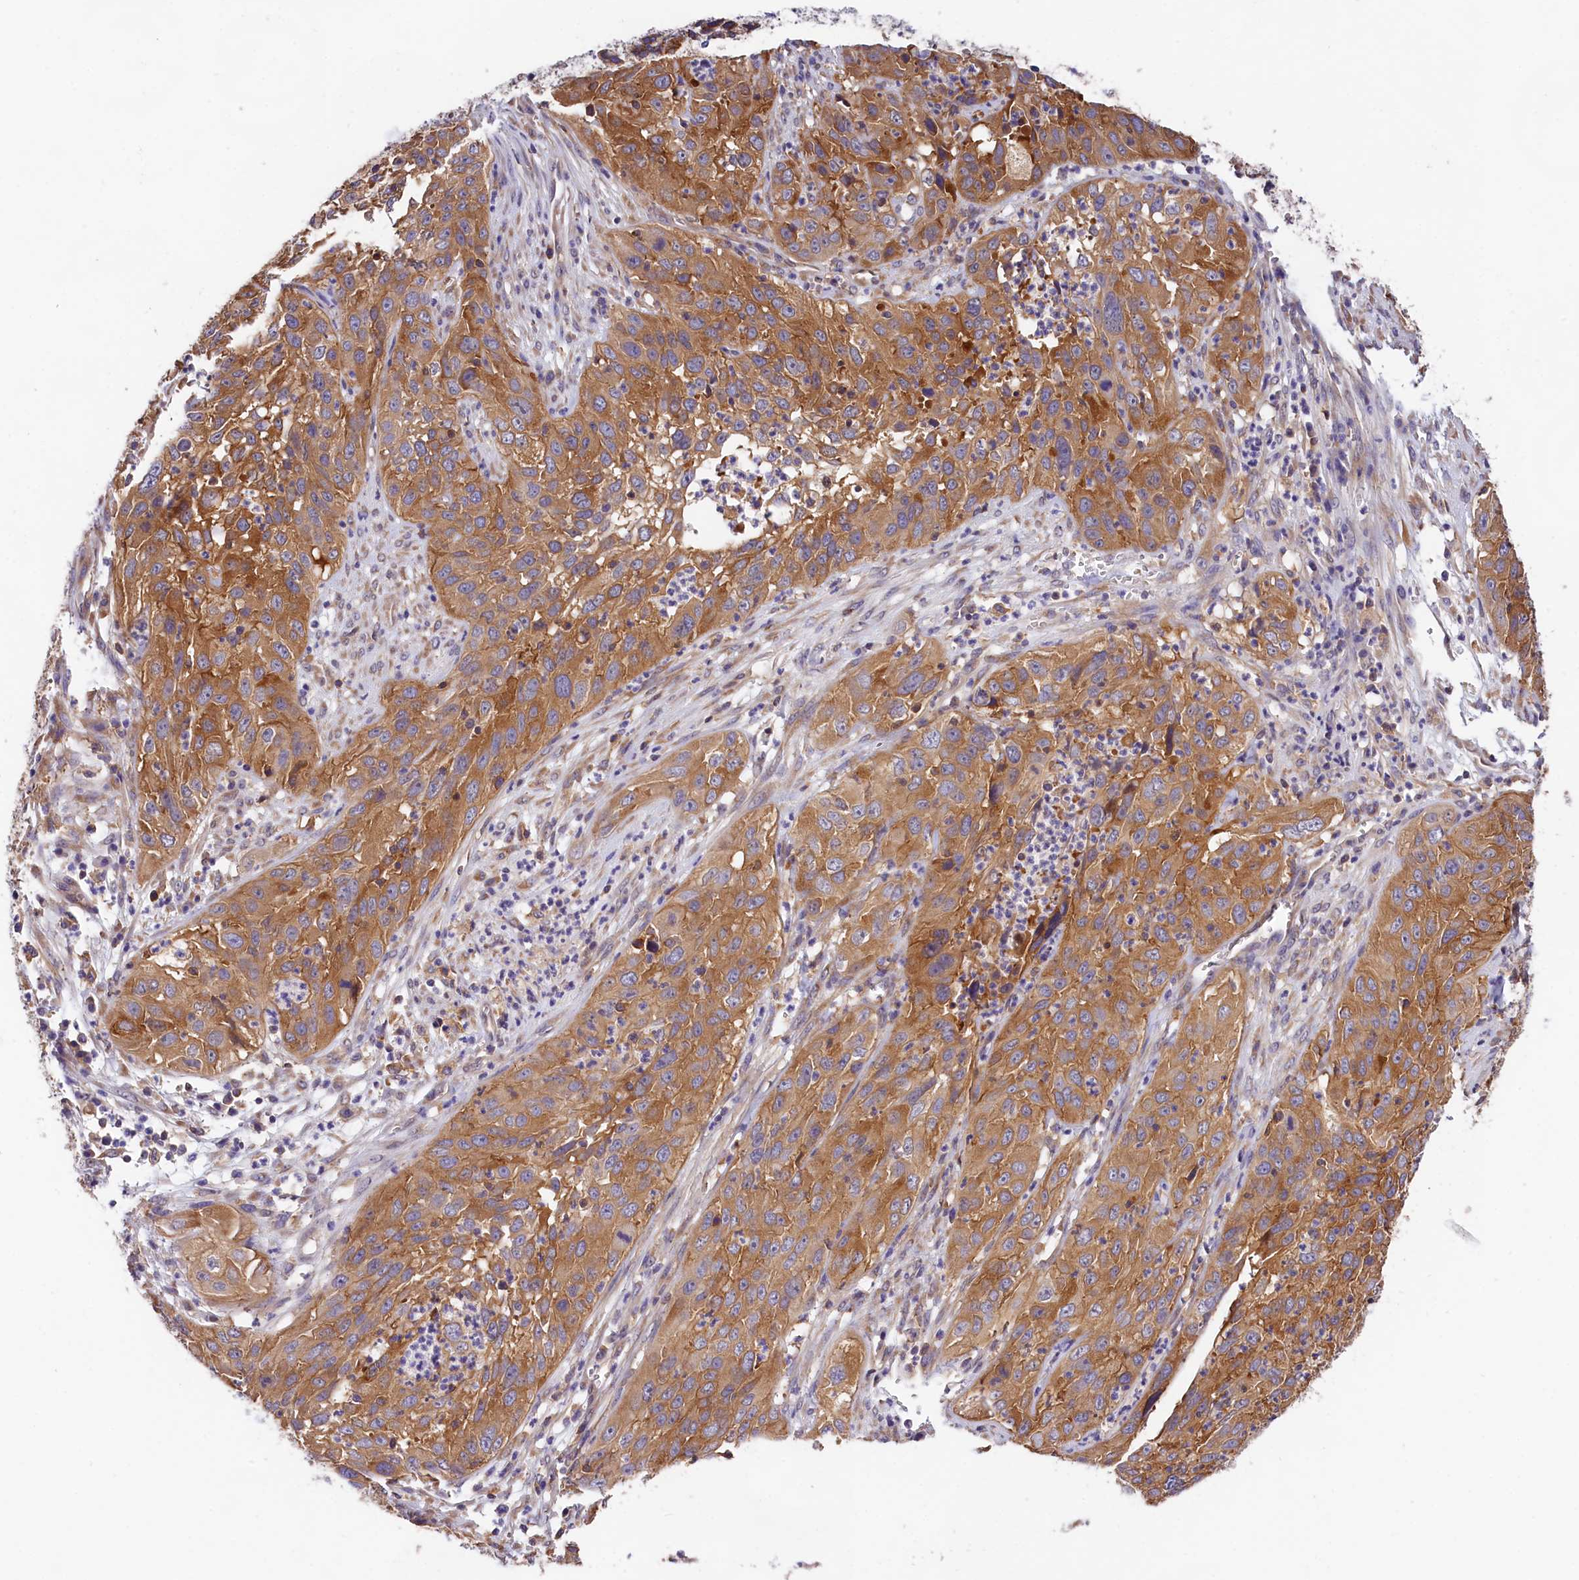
{"staining": {"intensity": "moderate", "quantity": ">75%", "location": "cytoplasmic/membranous"}, "tissue": "cervical cancer", "cell_type": "Tumor cells", "image_type": "cancer", "snomed": [{"axis": "morphology", "description": "Squamous cell carcinoma, NOS"}, {"axis": "topography", "description": "Cervix"}], "caption": "Cervical cancer tissue displays moderate cytoplasmic/membranous positivity in about >75% of tumor cells, visualized by immunohistochemistry.", "gene": "OAS3", "patient": {"sex": "female", "age": 32}}